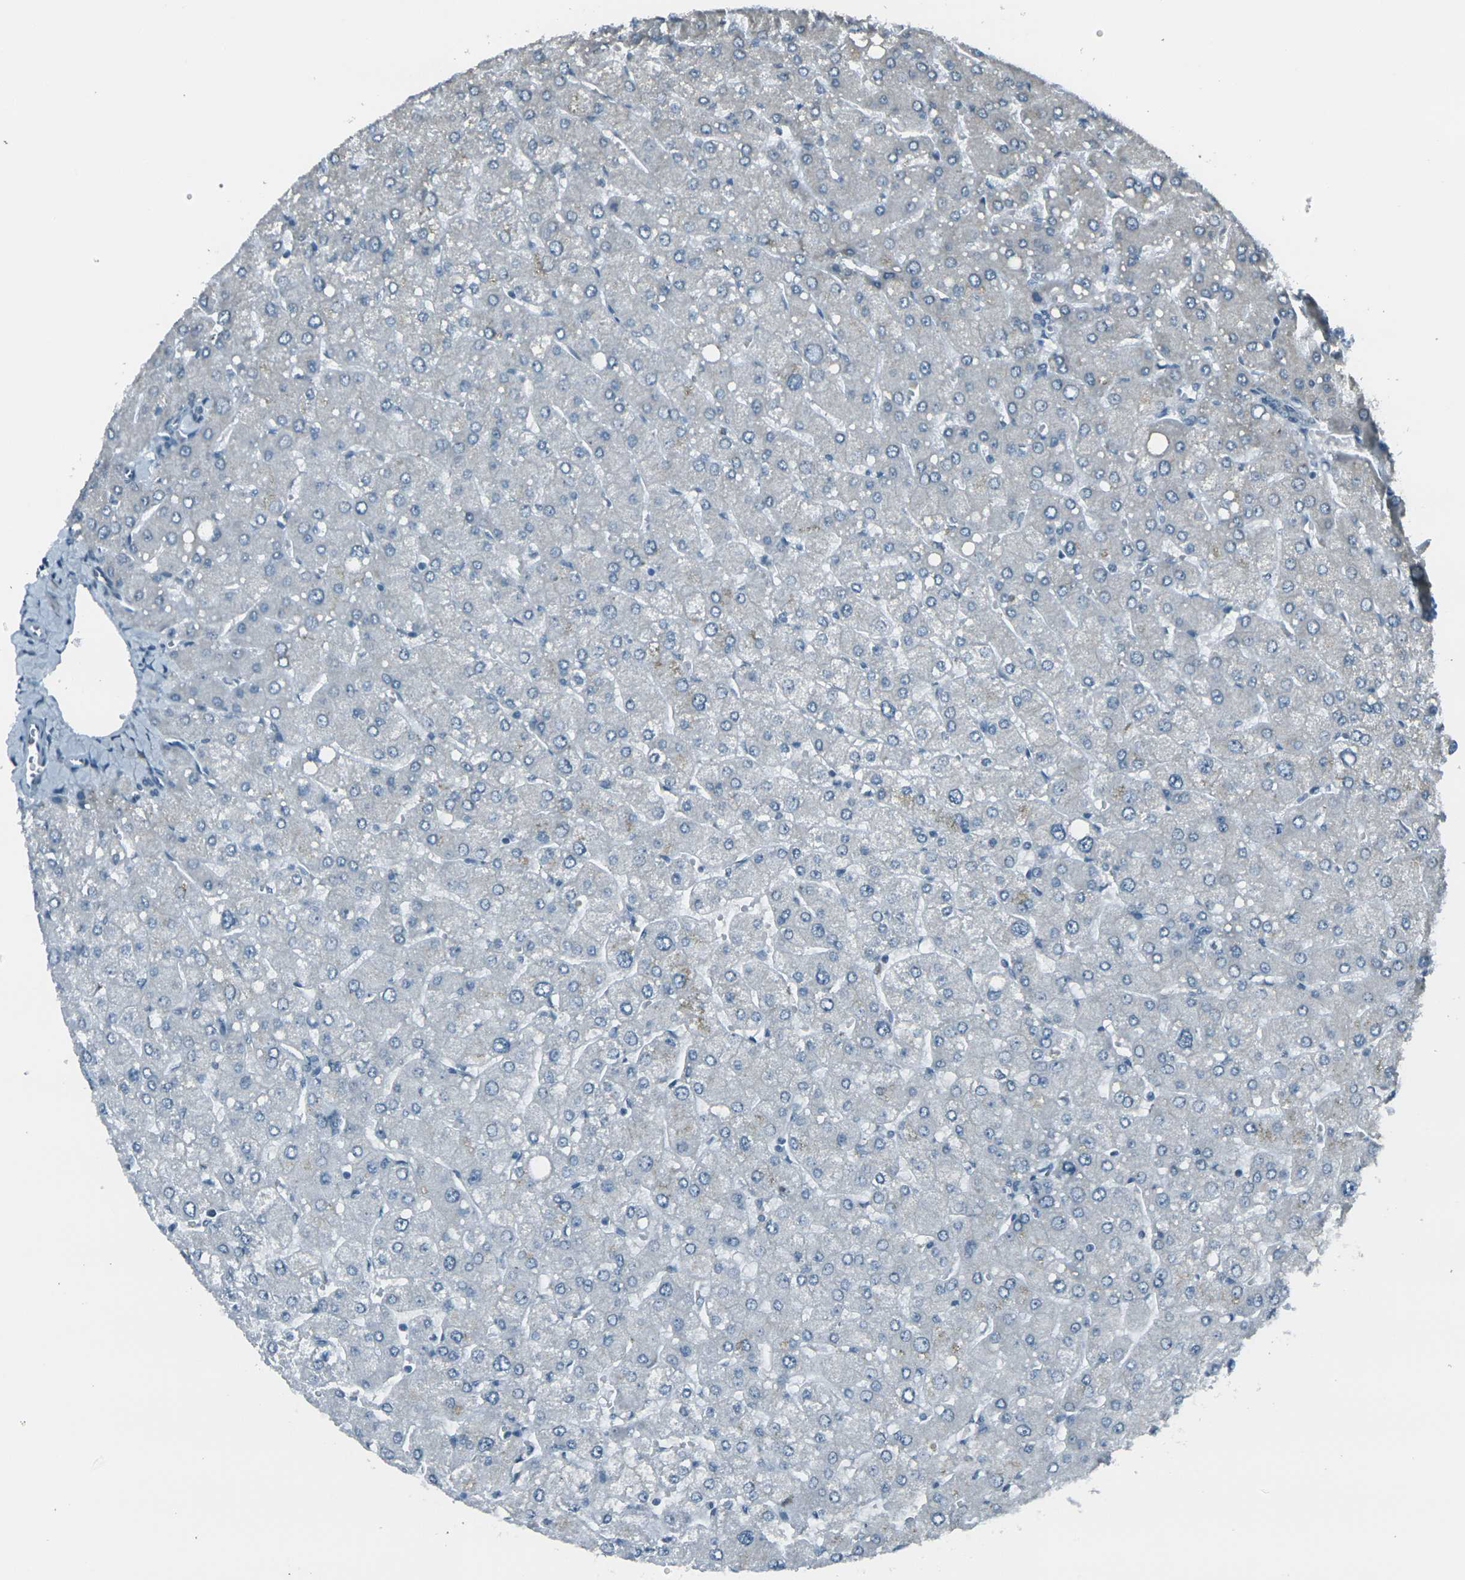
{"staining": {"intensity": "negative", "quantity": "none", "location": "none"}, "tissue": "liver", "cell_type": "Cholangiocytes", "image_type": "normal", "snomed": [{"axis": "morphology", "description": "Normal tissue, NOS"}, {"axis": "topography", "description": "Liver"}], "caption": "This is an IHC histopathology image of unremarkable liver. There is no expression in cholangiocytes.", "gene": "H2BC1", "patient": {"sex": "male", "age": 55}}